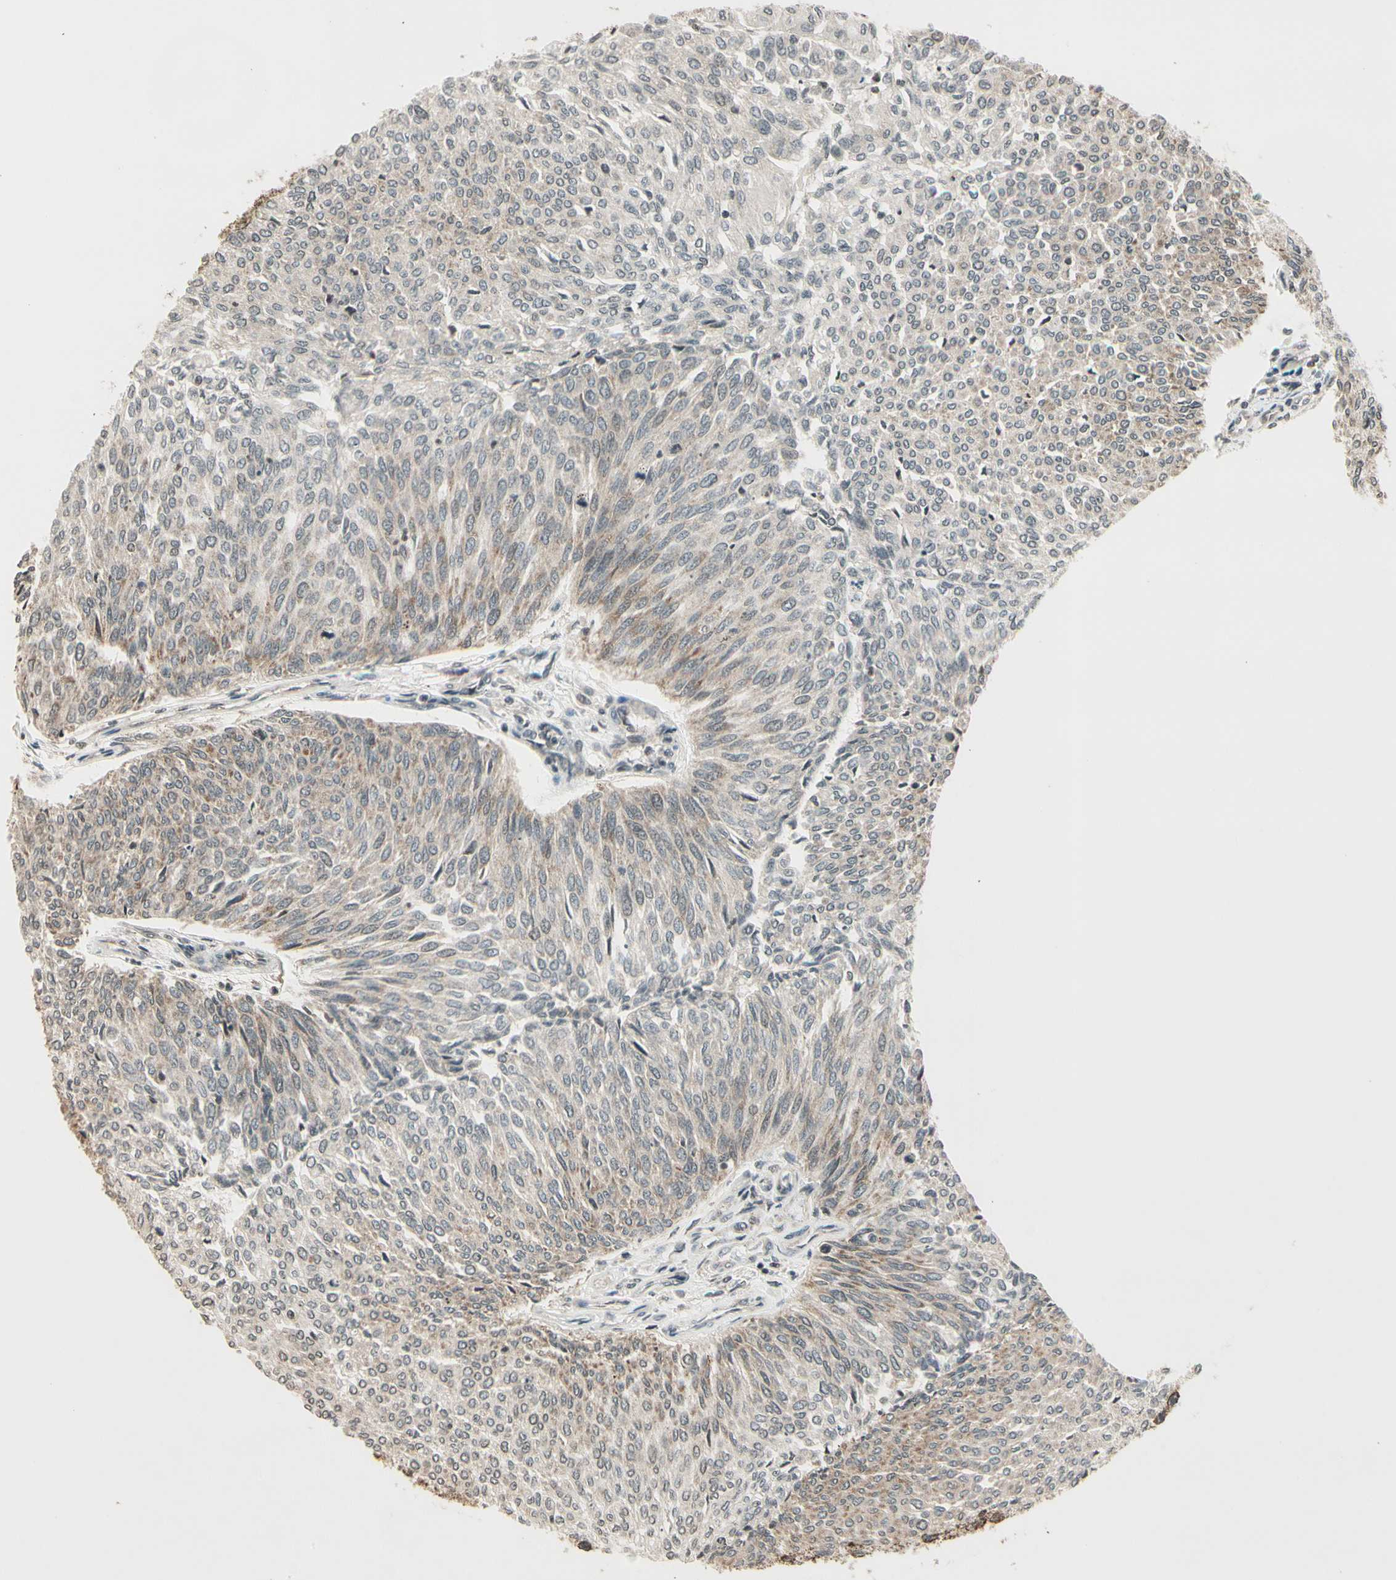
{"staining": {"intensity": "weak", "quantity": "25%-75%", "location": "cytoplasmic/membranous"}, "tissue": "urothelial cancer", "cell_type": "Tumor cells", "image_type": "cancer", "snomed": [{"axis": "morphology", "description": "Urothelial carcinoma, Low grade"}, {"axis": "topography", "description": "Urinary bladder"}], "caption": "IHC photomicrograph of neoplastic tissue: human urothelial cancer stained using immunohistochemistry (IHC) demonstrates low levels of weak protein expression localized specifically in the cytoplasmic/membranous of tumor cells, appearing as a cytoplasmic/membranous brown color.", "gene": "SMN2", "patient": {"sex": "female", "age": 79}}